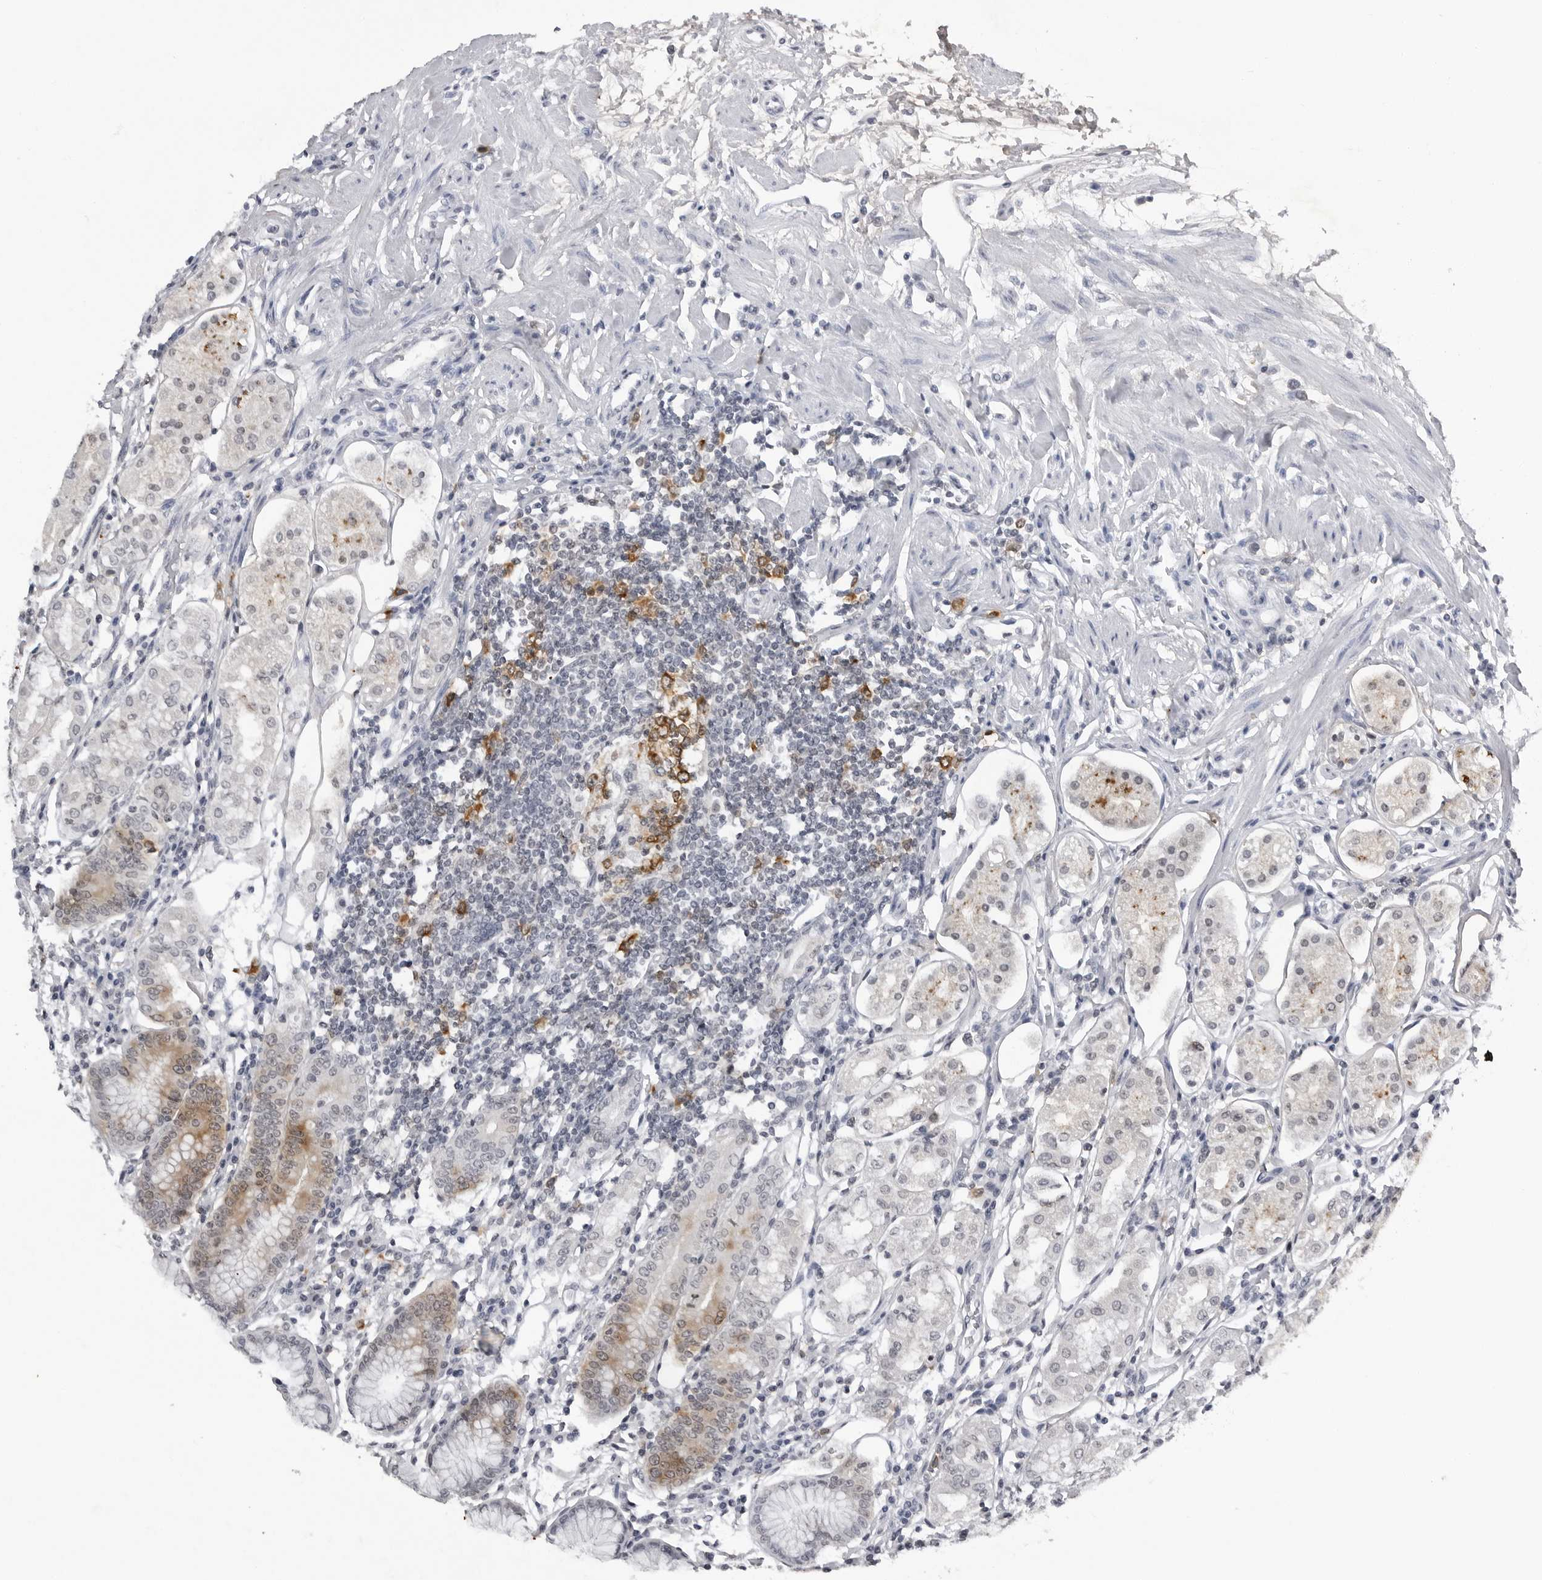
{"staining": {"intensity": "moderate", "quantity": "<25%", "location": "cytoplasmic/membranous"}, "tissue": "stomach", "cell_type": "Glandular cells", "image_type": "normal", "snomed": [{"axis": "morphology", "description": "Normal tissue, NOS"}, {"axis": "topography", "description": "Stomach"}, {"axis": "topography", "description": "Stomach, lower"}], "caption": "Immunohistochemical staining of benign human stomach displays <25% levels of moderate cytoplasmic/membranous protein staining in approximately <25% of glandular cells.", "gene": "RRM1", "patient": {"sex": "female", "age": 56}}